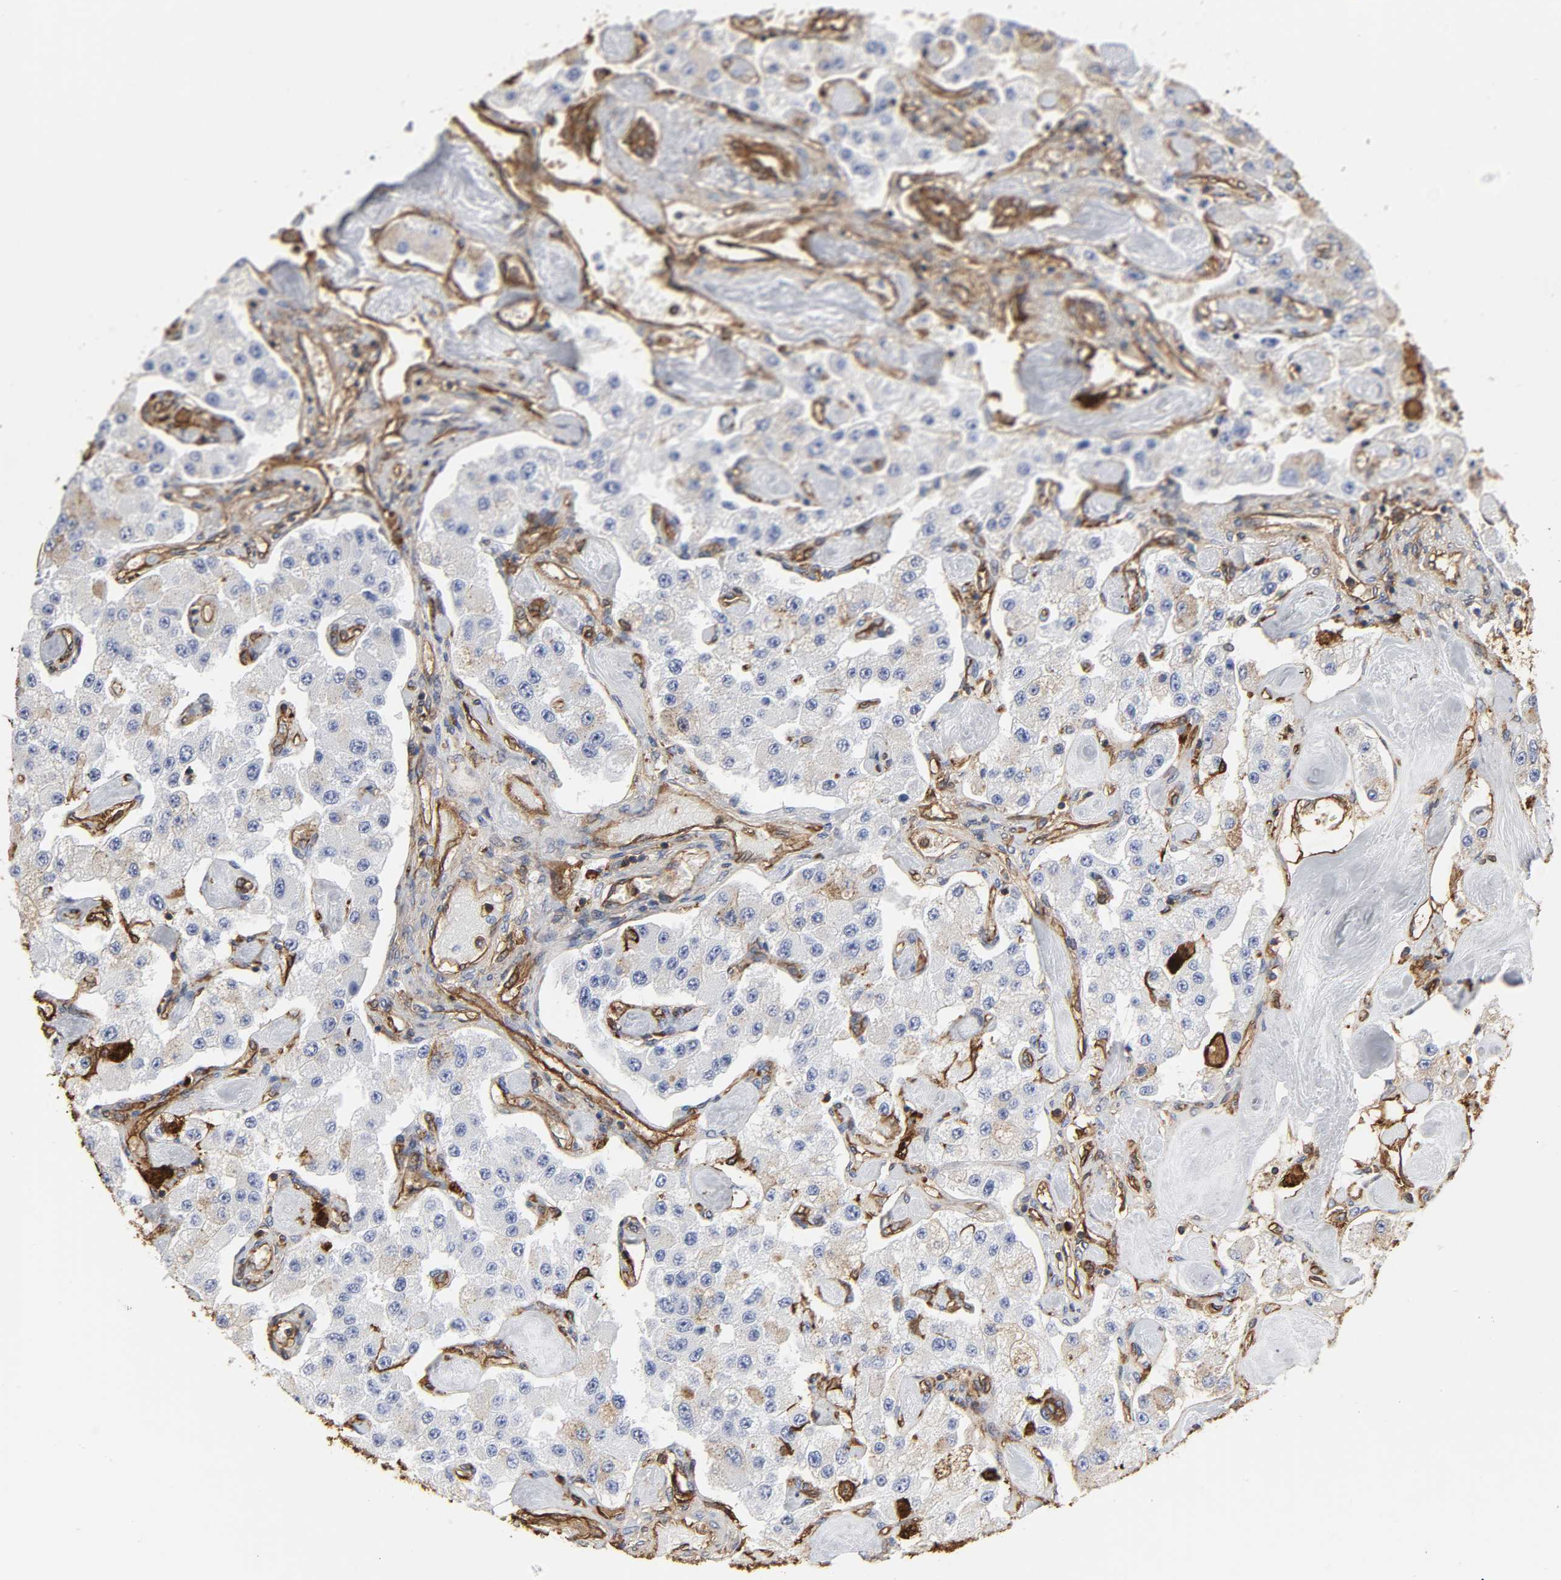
{"staining": {"intensity": "weak", "quantity": "25%-75%", "location": "cytoplasmic/membranous"}, "tissue": "carcinoid", "cell_type": "Tumor cells", "image_type": "cancer", "snomed": [{"axis": "morphology", "description": "Carcinoid, malignant, NOS"}, {"axis": "topography", "description": "Pancreas"}], "caption": "A micrograph showing weak cytoplasmic/membranous expression in about 25%-75% of tumor cells in carcinoid (malignant), as visualized by brown immunohistochemical staining.", "gene": "ANXA2", "patient": {"sex": "male", "age": 41}}